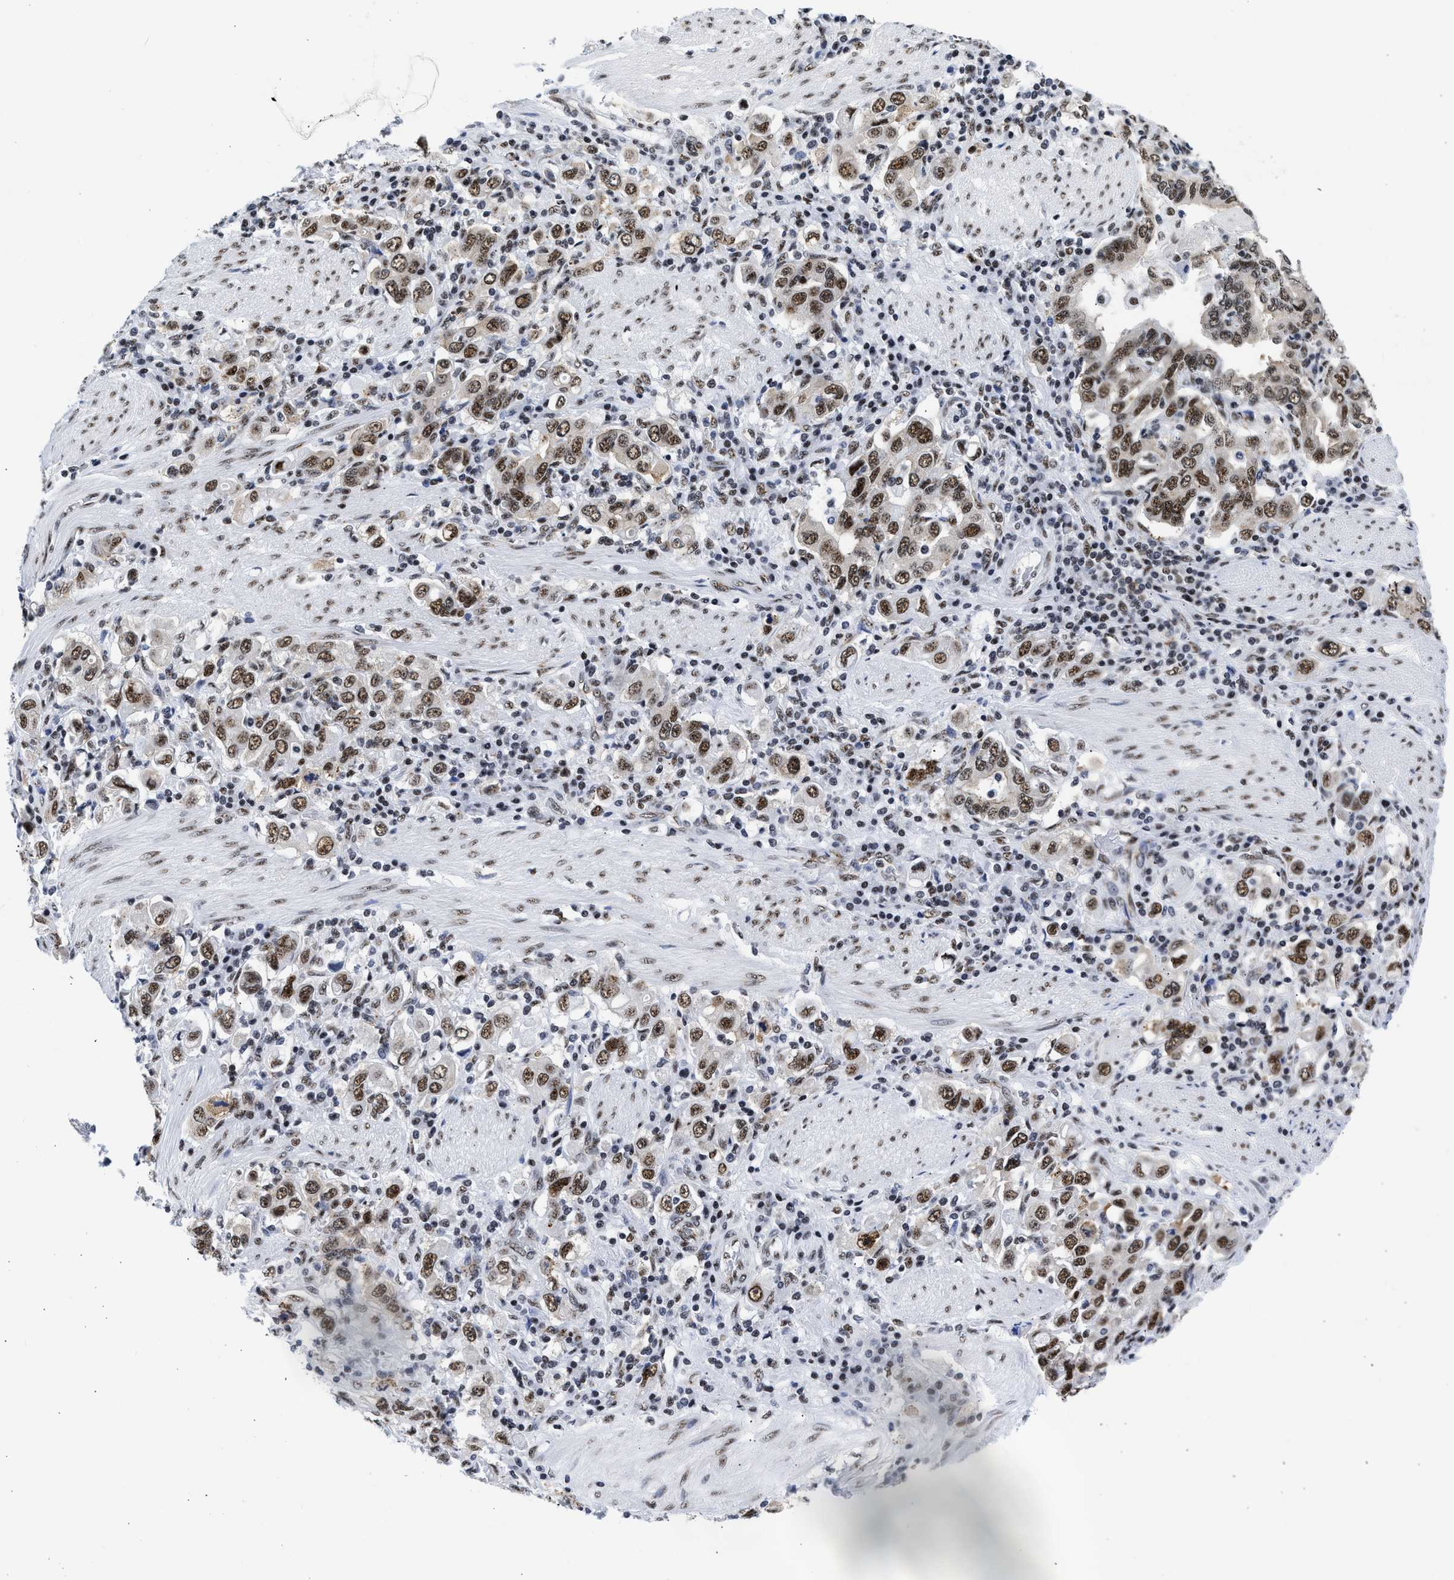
{"staining": {"intensity": "moderate", "quantity": ">75%", "location": "nuclear"}, "tissue": "stomach cancer", "cell_type": "Tumor cells", "image_type": "cancer", "snomed": [{"axis": "morphology", "description": "Adenocarcinoma, NOS"}, {"axis": "topography", "description": "Stomach, upper"}], "caption": "A brown stain labels moderate nuclear staining of a protein in stomach adenocarcinoma tumor cells.", "gene": "RBM8A", "patient": {"sex": "male", "age": 62}}